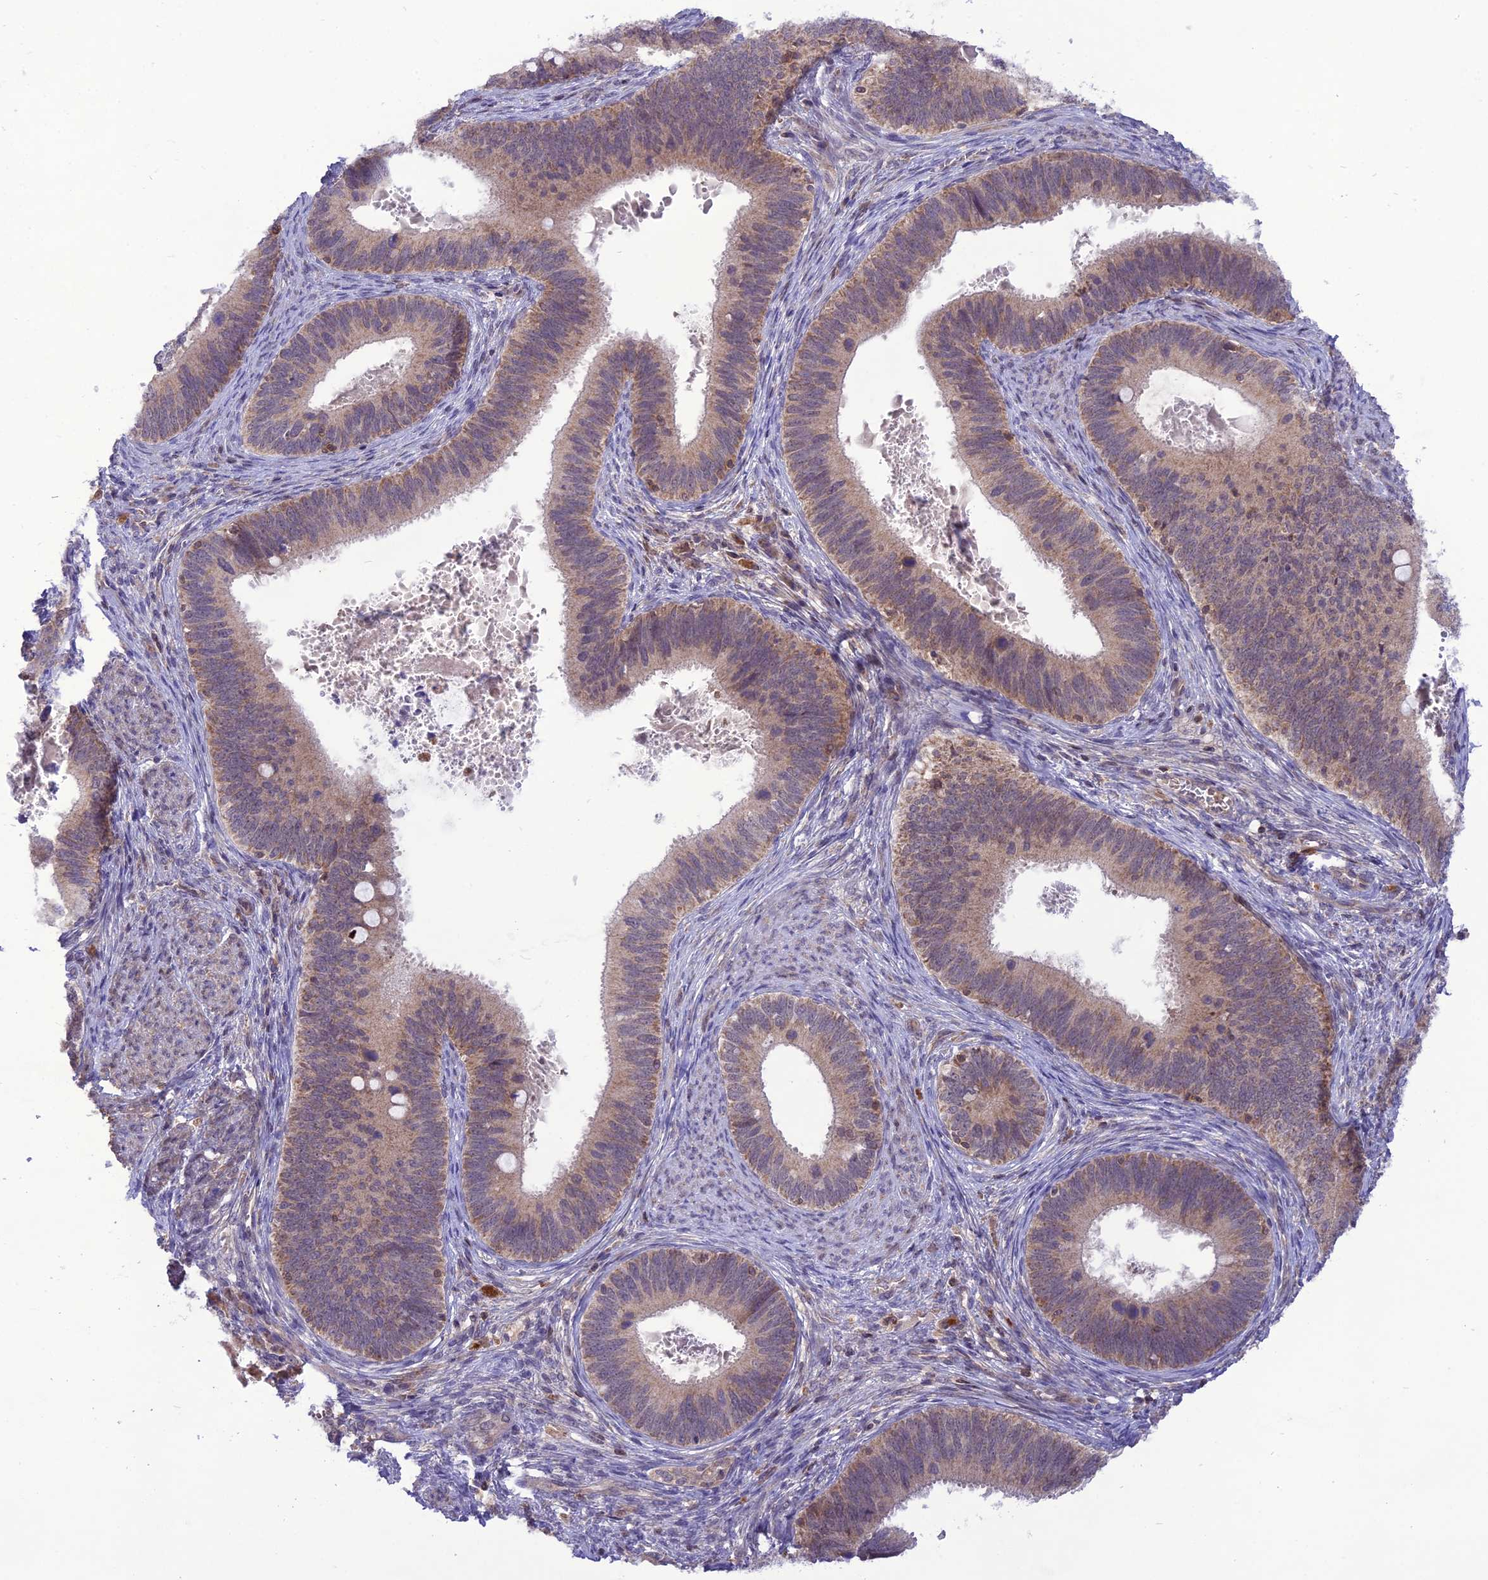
{"staining": {"intensity": "weak", "quantity": "25%-75%", "location": "cytoplasmic/membranous"}, "tissue": "cervical cancer", "cell_type": "Tumor cells", "image_type": "cancer", "snomed": [{"axis": "morphology", "description": "Adenocarcinoma, NOS"}, {"axis": "topography", "description": "Cervix"}], "caption": "IHC staining of cervical cancer, which shows low levels of weak cytoplasmic/membranous positivity in about 25%-75% of tumor cells indicating weak cytoplasmic/membranous protein positivity. The staining was performed using DAB (3,3'-diaminobenzidine) (brown) for protein detection and nuclei were counterstained in hematoxylin (blue).", "gene": "NDUFC1", "patient": {"sex": "female", "age": 42}}